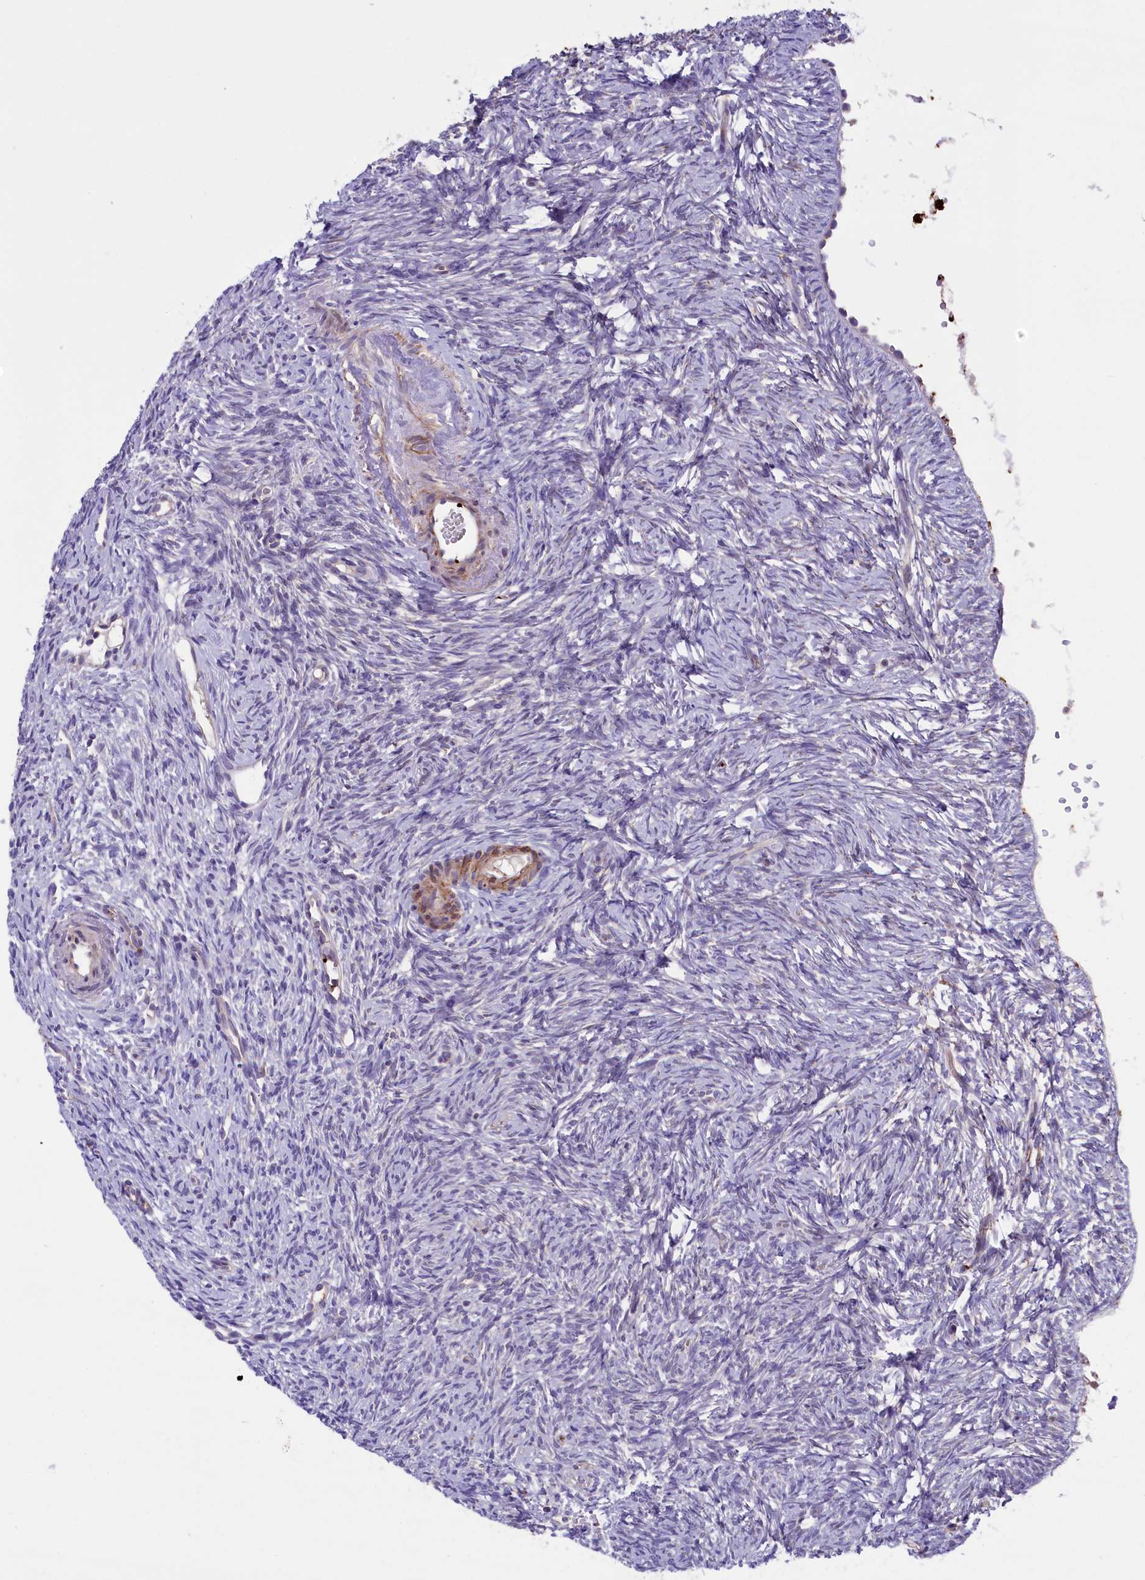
{"staining": {"intensity": "negative", "quantity": "none", "location": "none"}, "tissue": "ovary", "cell_type": "Ovarian stroma cells", "image_type": "normal", "snomed": [{"axis": "morphology", "description": "Normal tissue, NOS"}, {"axis": "topography", "description": "Ovary"}], "caption": "High power microscopy histopathology image of an IHC image of unremarkable ovary, revealing no significant staining in ovarian stroma cells. (DAB immunohistochemistry (IHC) visualized using brightfield microscopy, high magnification).", "gene": "HEATR3", "patient": {"sex": "female", "age": 51}}